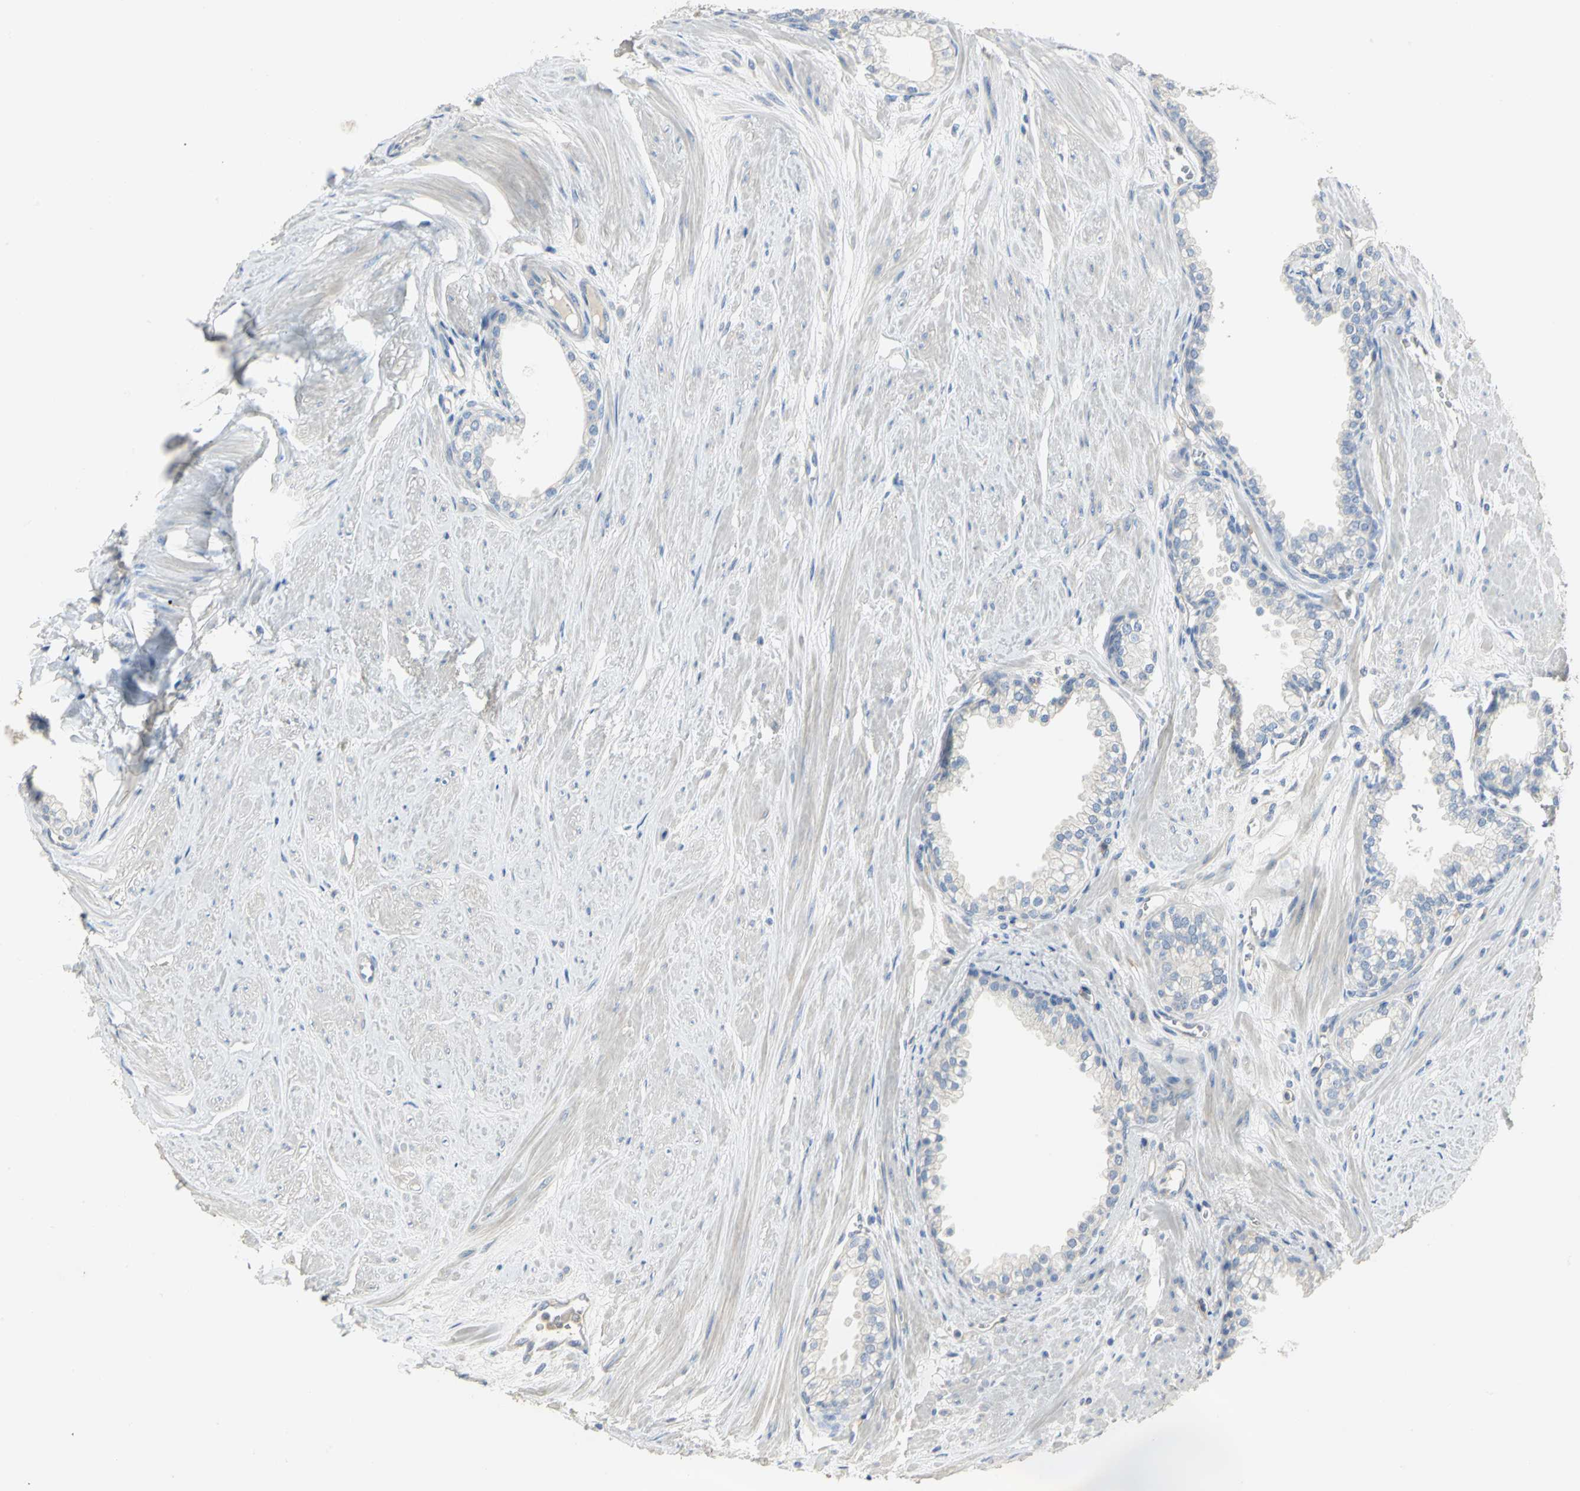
{"staining": {"intensity": "negative", "quantity": "none", "location": "none"}, "tissue": "prostate", "cell_type": "Glandular cells", "image_type": "normal", "snomed": [{"axis": "morphology", "description": "Normal tissue, NOS"}, {"axis": "topography", "description": "Prostate"}], "caption": "Immunohistochemistry of unremarkable human prostate demonstrates no positivity in glandular cells.", "gene": "DLGAP5", "patient": {"sex": "male", "age": 64}}